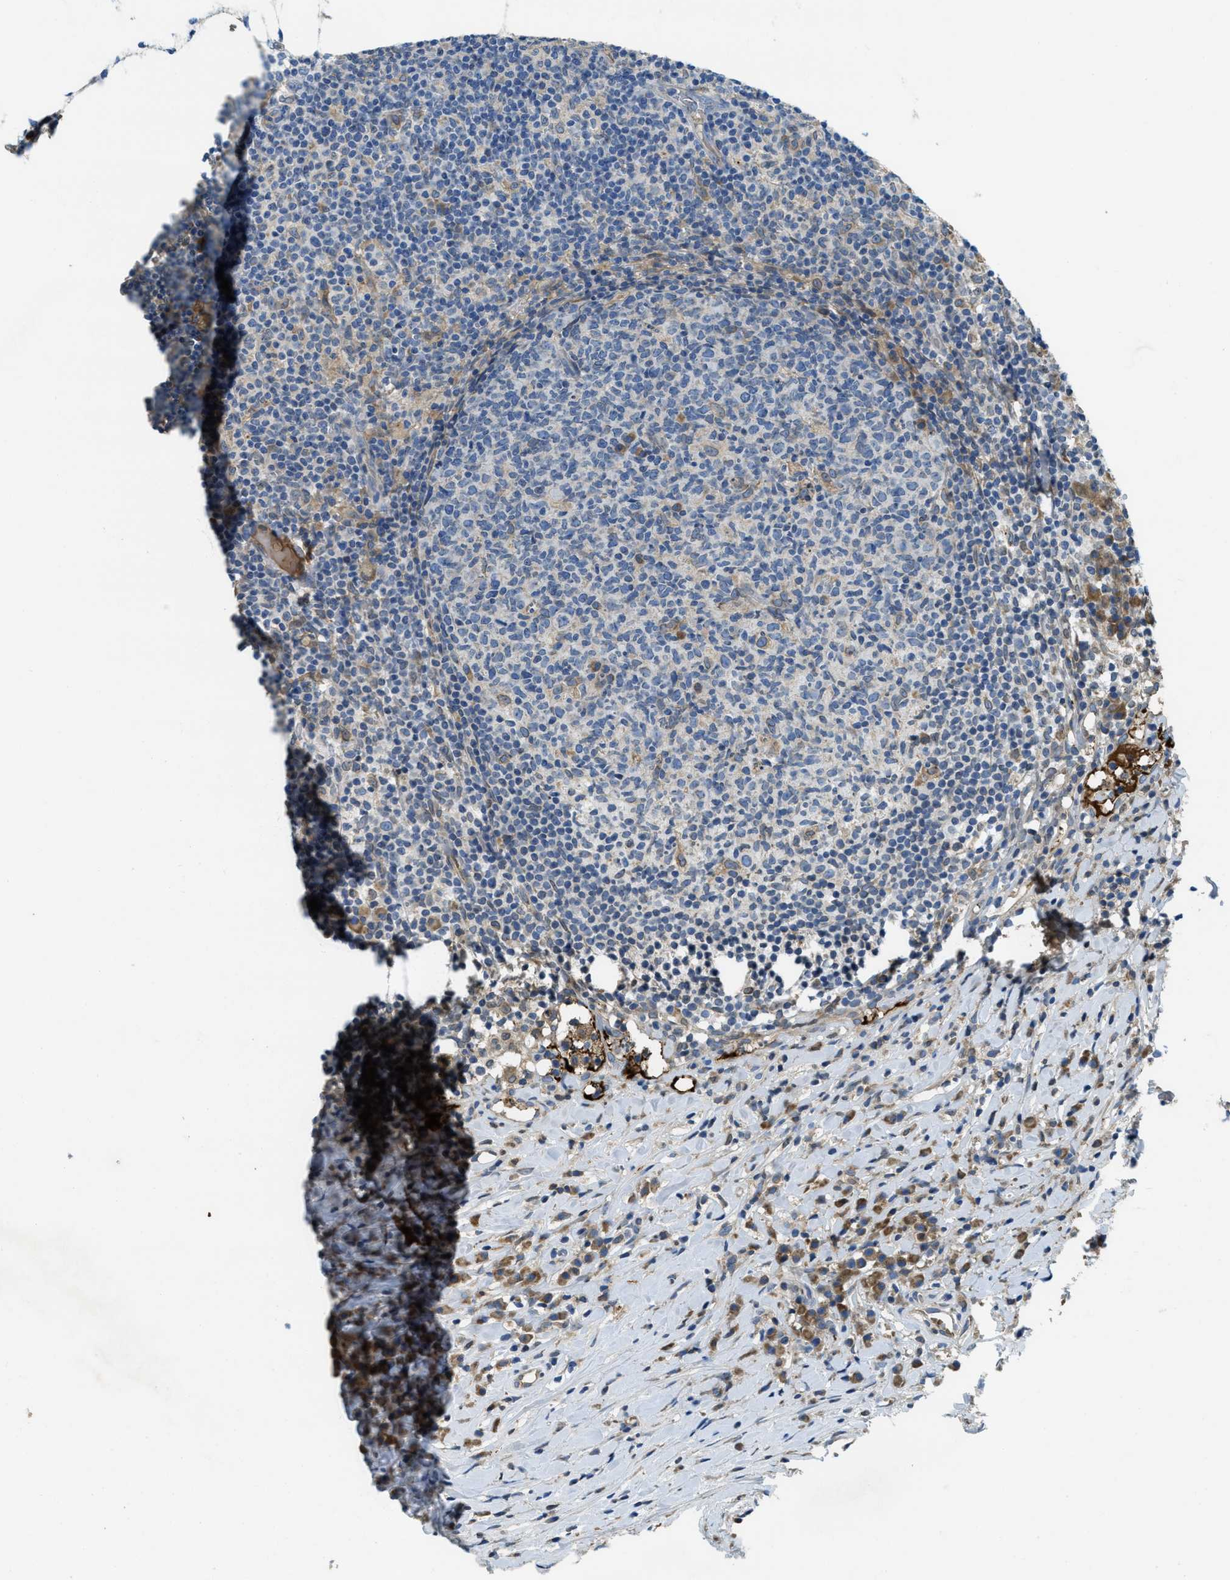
{"staining": {"intensity": "weak", "quantity": "<25%", "location": "cytoplasmic/membranous"}, "tissue": "lymph node", "cell_type": "Germinal center cells", "image_type": "normal", "snomed": [{"axis": "morphology", "description": "Normal tissue, NOS"}, {"axis": "morphology", "description": "Inflammation, NOS"}, {"axis": "topography", "description": "Lymph node"}], "caption": "Immunohistochemistry micrograph of benign human lymph node stained for a protein (brown), which displays no expression in germinal center cells. Nuclei are stained in blue.", "gene": "MPDU1", "patient": {"sex": "male", "age": 55}}